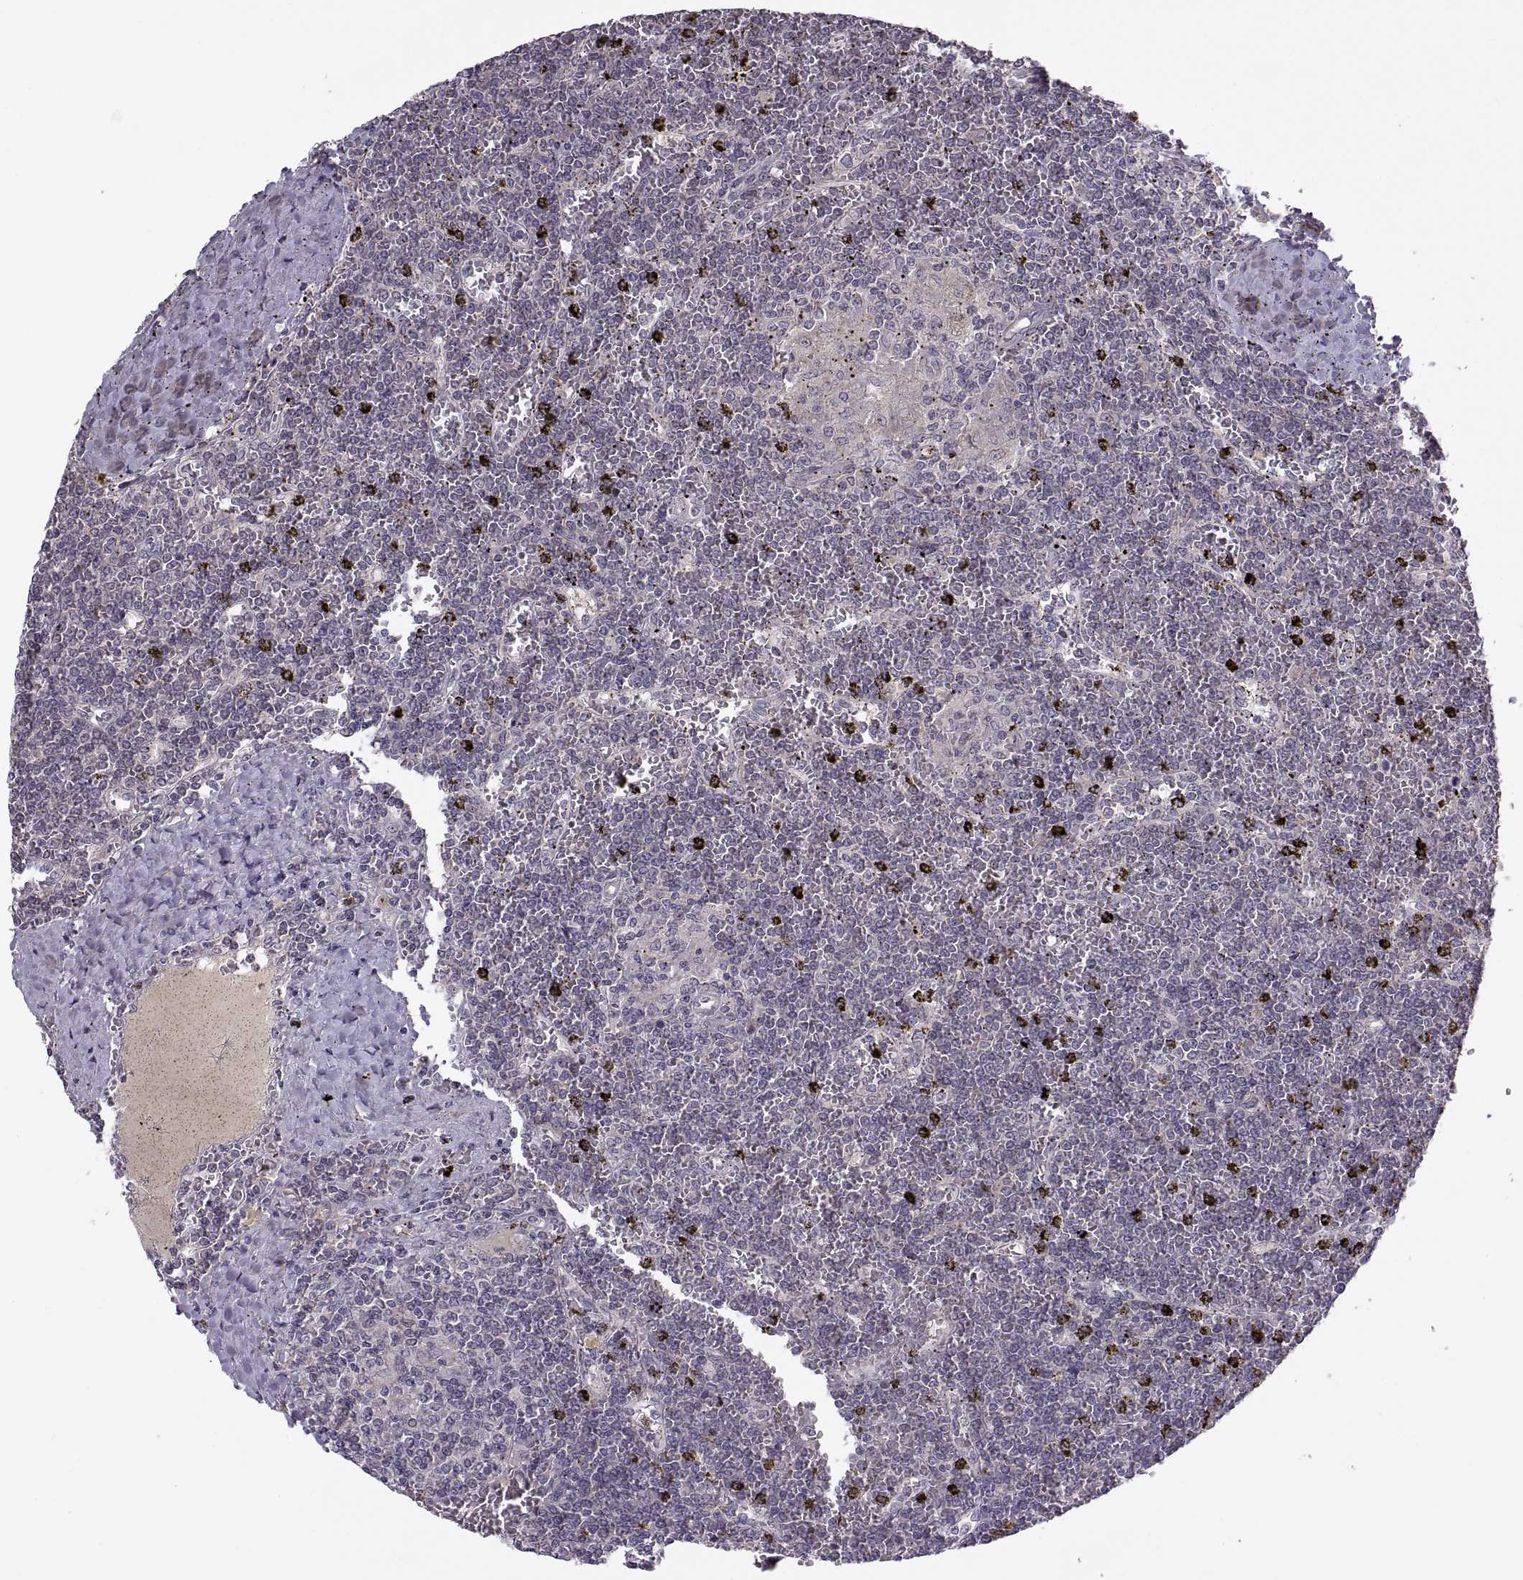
{"staining": {"intensity": "negative", "quantity": "none", "location": "none"}, "tissue": "lymphoma", "cell_type": "Tumor cells", "image_type": "cancer", "snomed": [{"axis": "morphology", "description": "Malignant lymphoma, non-Hodgkin's type, Low grade"}, {"axis": "topography", "description": "Spleen"}], "caption": "The immunohistochemistry (IHC) micrograph has no significant expression in tumor cells of lymphoma tissue.", "gene": "ACSBG2", "patient": {"sex": "female", "age": 19}}